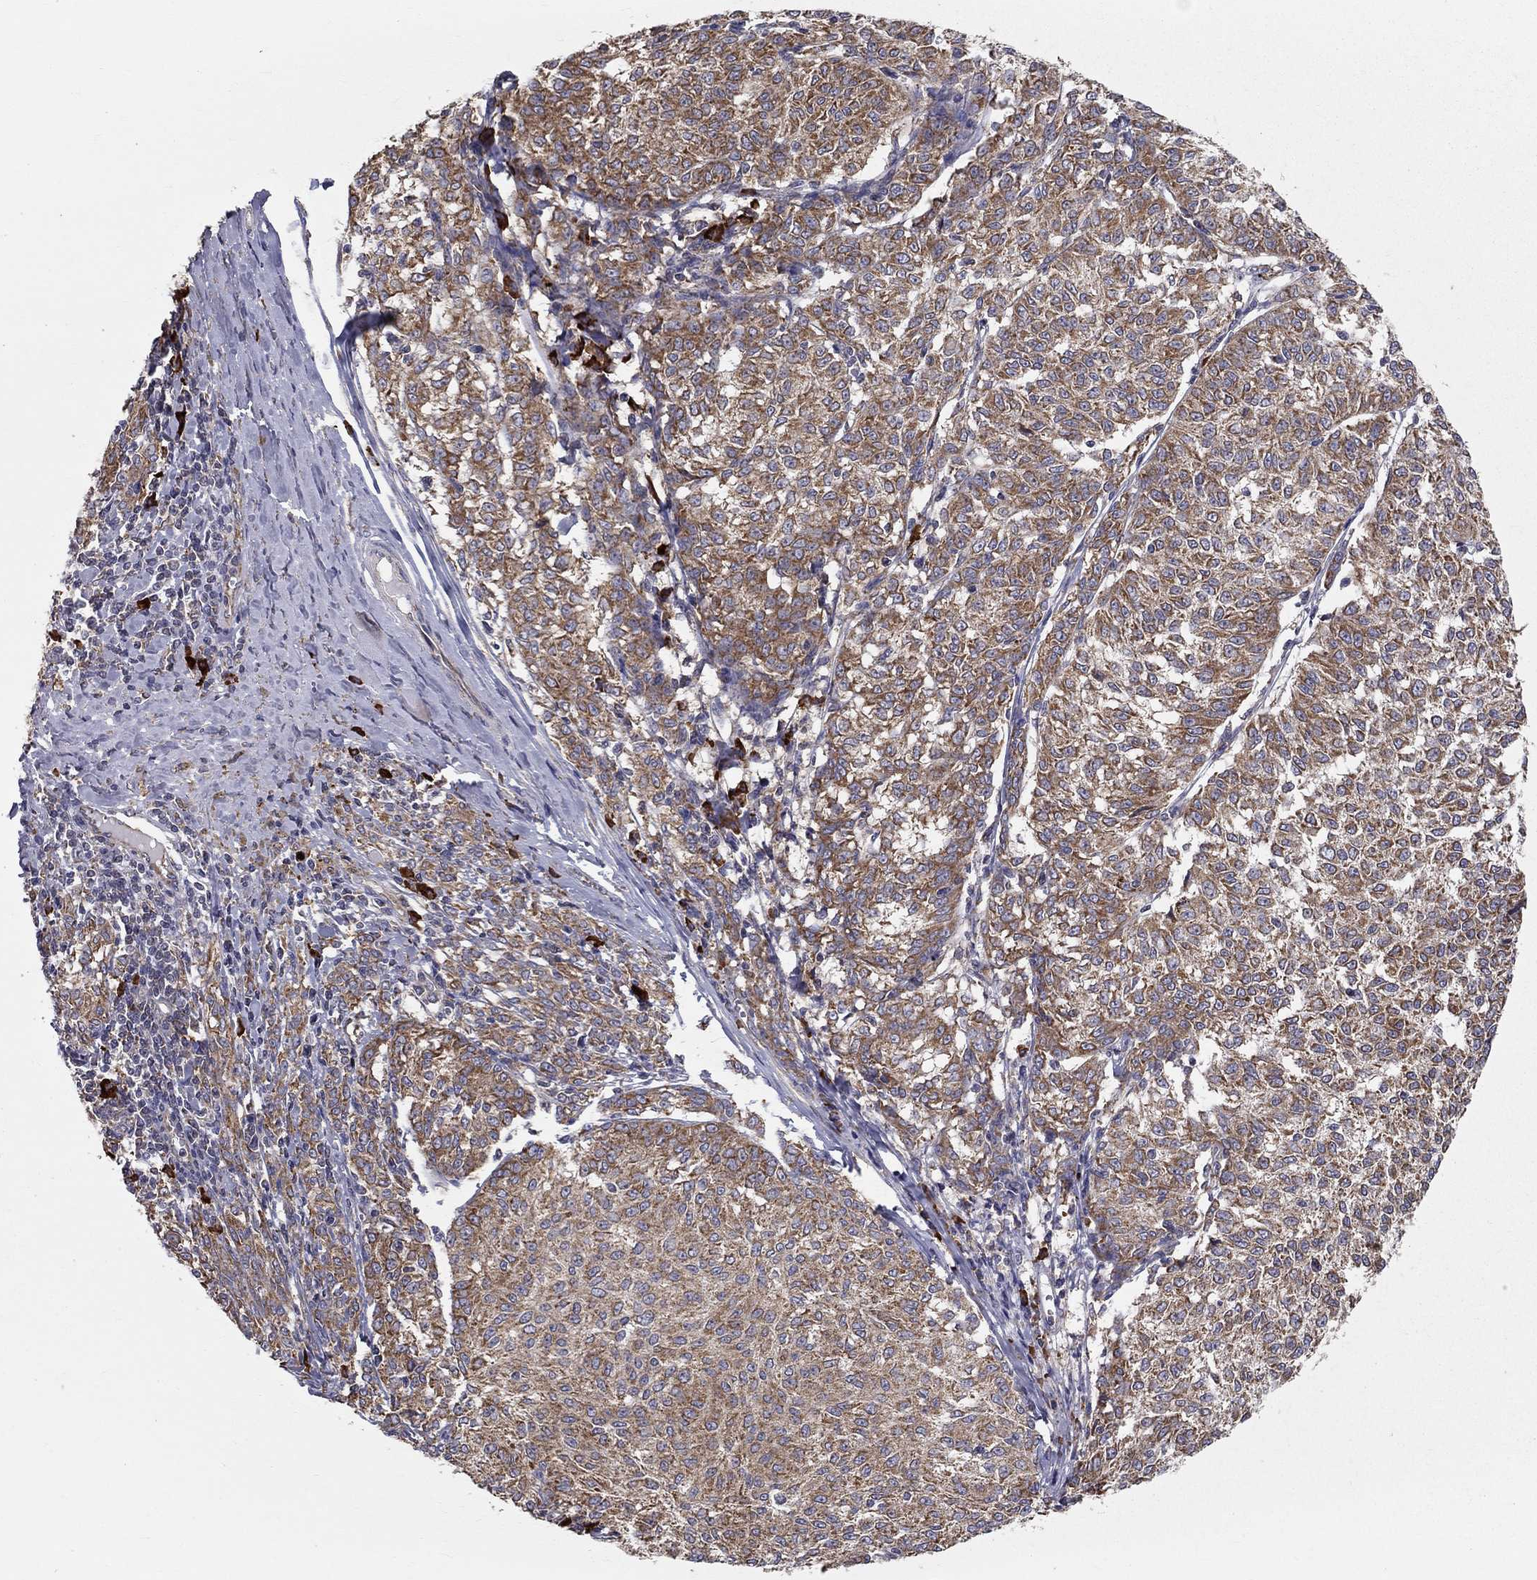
{"staining": {"intensity": "moderate", "quantity": ">75%", "location": "cytoplasmic/membranous"}, "tissue": "melanoma", "cell_type": "Tumor cells", "image_type": "cancer", "snomed": [{"axis": "morphology", "description": "Malignant melanoma, NOS"}, {"axis": "topography", "description": "Skin"}], "caption": "Protein expression analysis of malignant melanoma shows moderate cytoplasmic/membranous positivity in approximately >75% of tumor cells.", "gene": "PRDX4", "patient": {"sex": "female", "age": 72}}